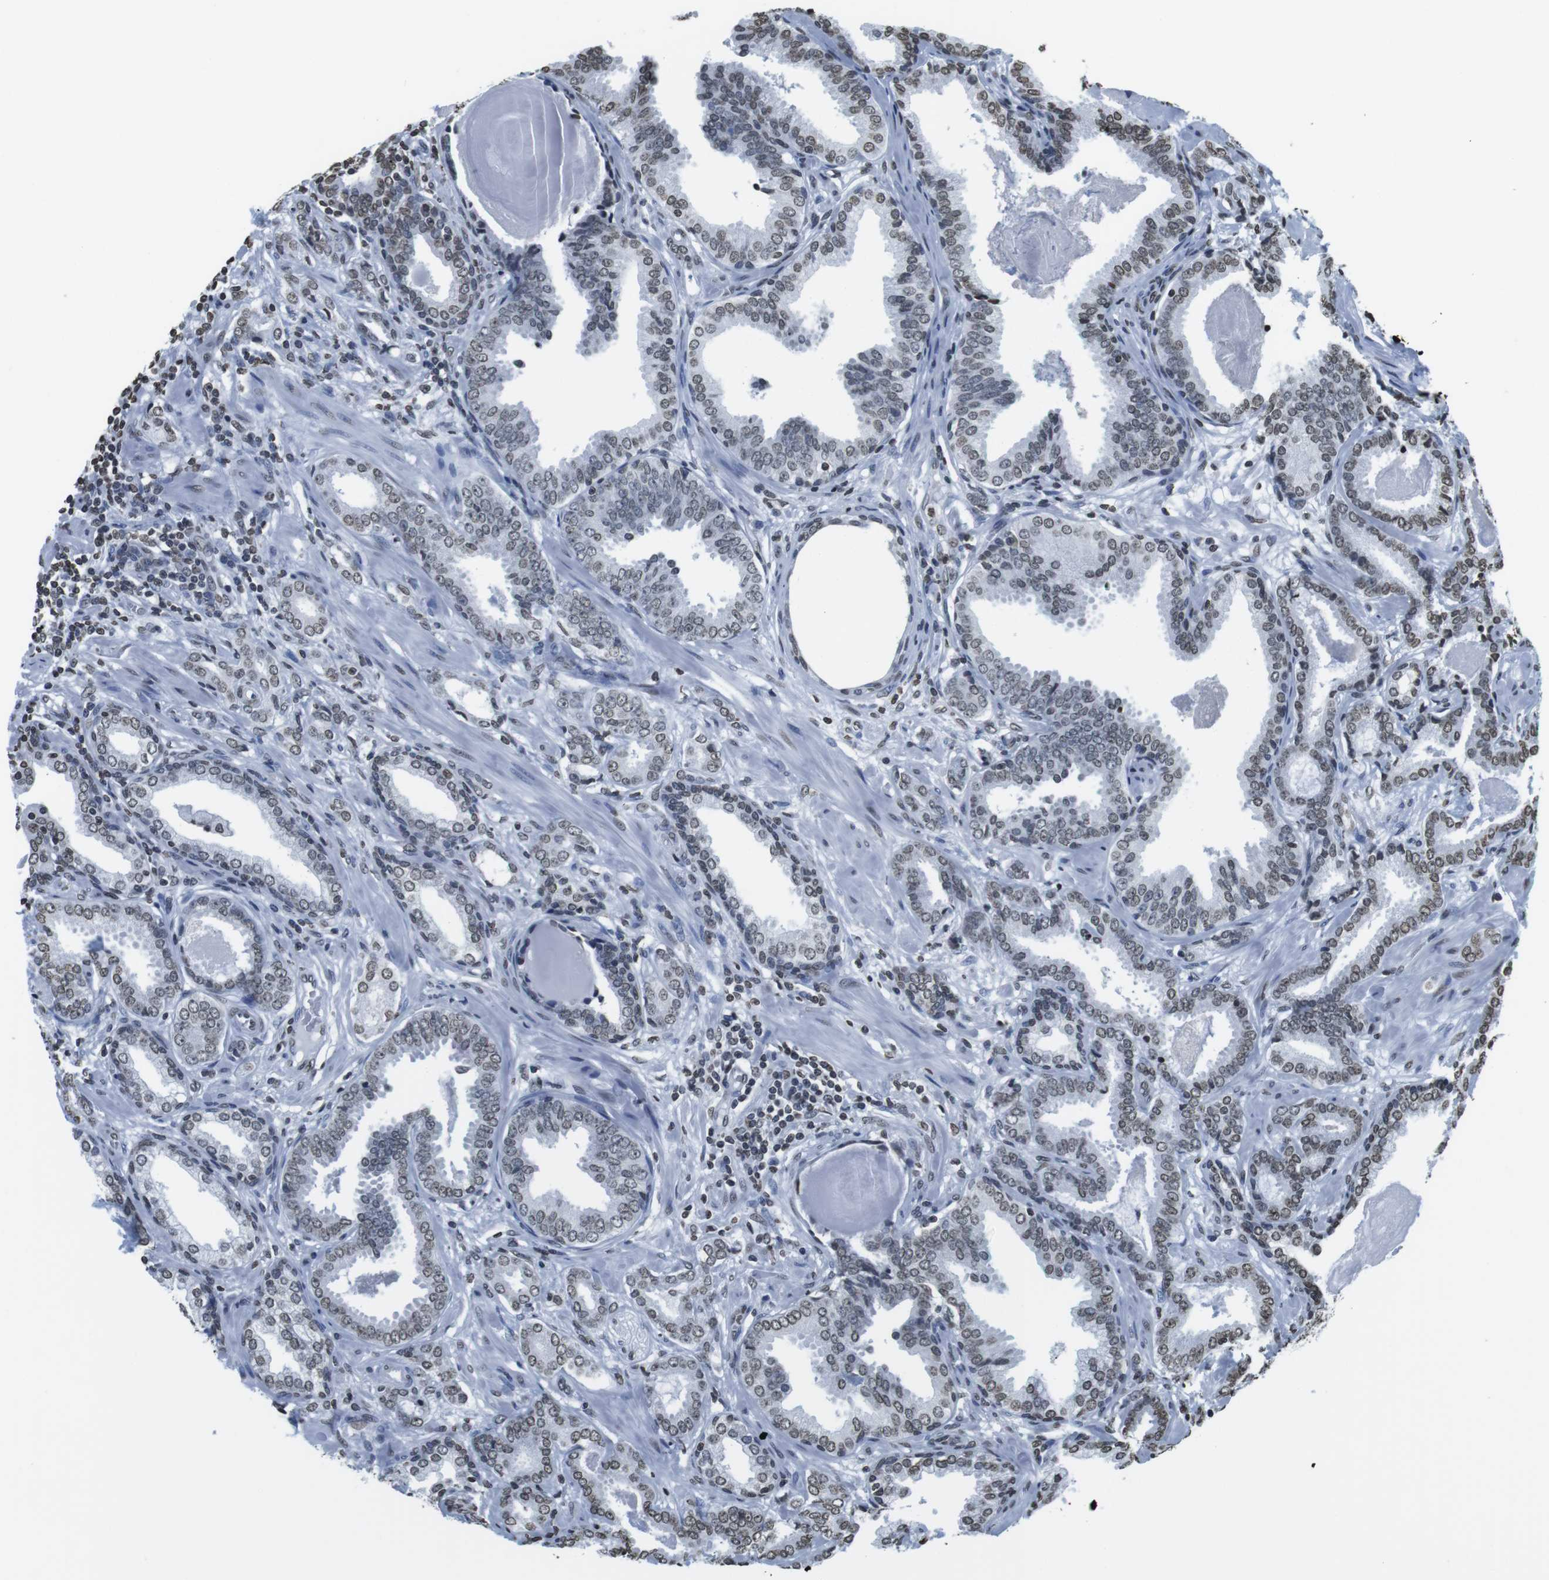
{"staining": {"intensity": "weak", "quantity": ">75%", "location": "nuclear"}, "tissue": "prostate cancer", "cell_type": "Tumor cells", "image_type": "cancer", "snomed": [{"axis": "morphology", "description": "Adenocarcinoma, Low grade"}, {"axis": "topography", "description": "Prostate"}], "caption": "Approximately >75% of tumor cells in human prostate cancer display weak nuclear protein expression as visualized by brown immunohistochemical staining.", "gene": "BSX", "patient": {"sex": "male", "age": 53}}